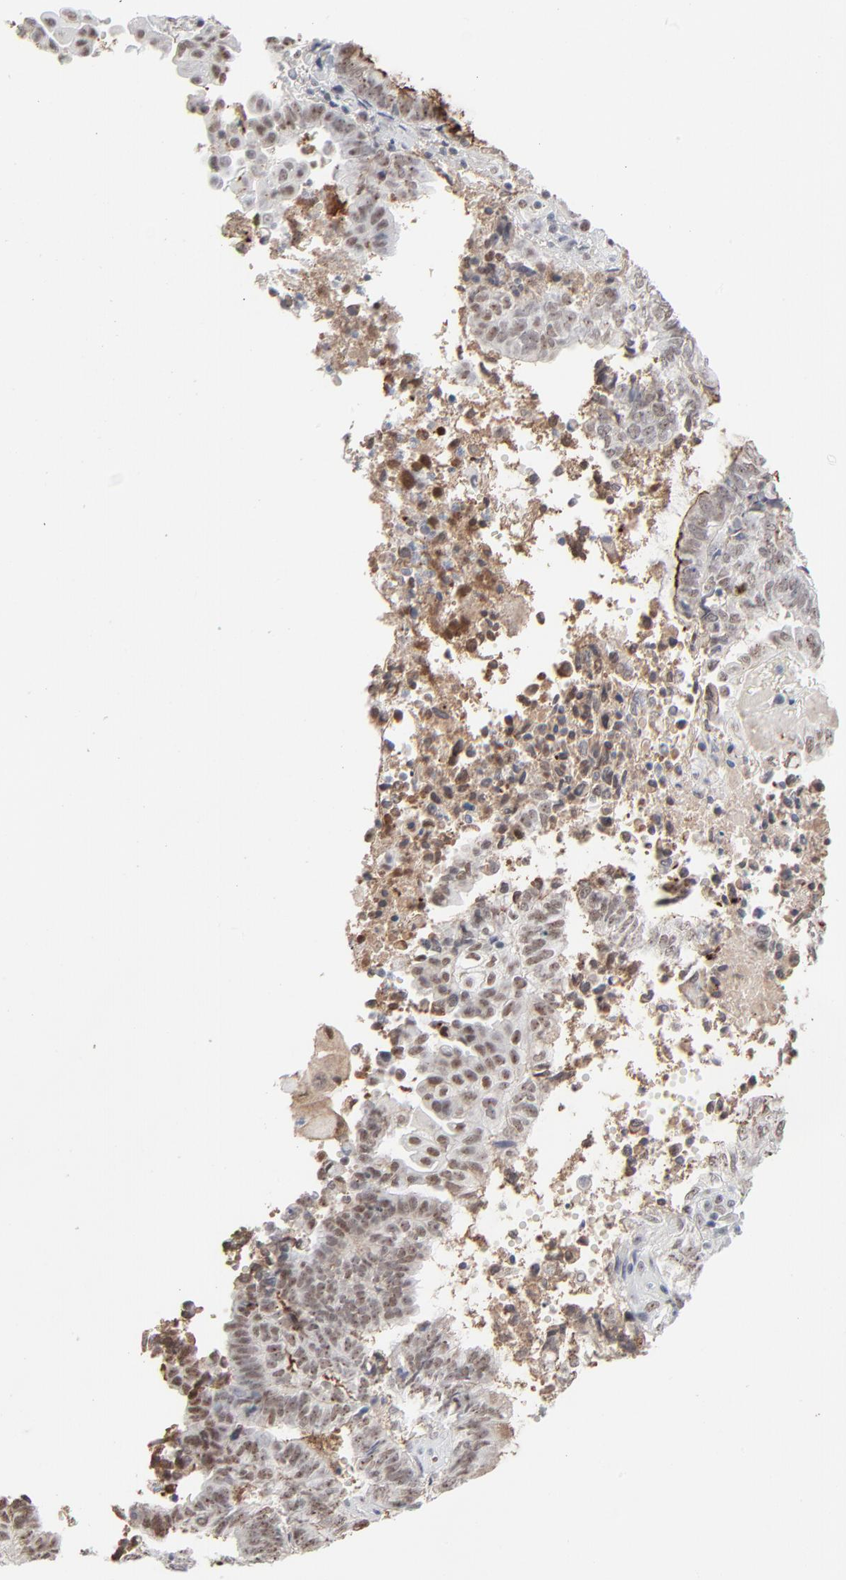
{"staining": {"intensity": "weak", "quantity": "<25%", "location": "cytoplasmic/membranous,nuclear"}, "tissue": "endometrial cancer", "cell_type": "Tumor cells", "image_type": "cancer", "snomed": [{"axis": "morphology", "description": "Adenocarcinoma, NOS"}, {"axis": "topography", "description": "Uterus"}, {"axis": "topography", "description": "Endometrium"}], "caption": "Tumor cells are negative for protein expression in human endometrial cancer (adenocarcinoma). Brightfield microscopy of IHC stained with DAB (brown) and hematoxylin (blue), captured at high magnification.", "gene": "MPHOSPH6", "patient": {"sex": "female", "age": 70}}